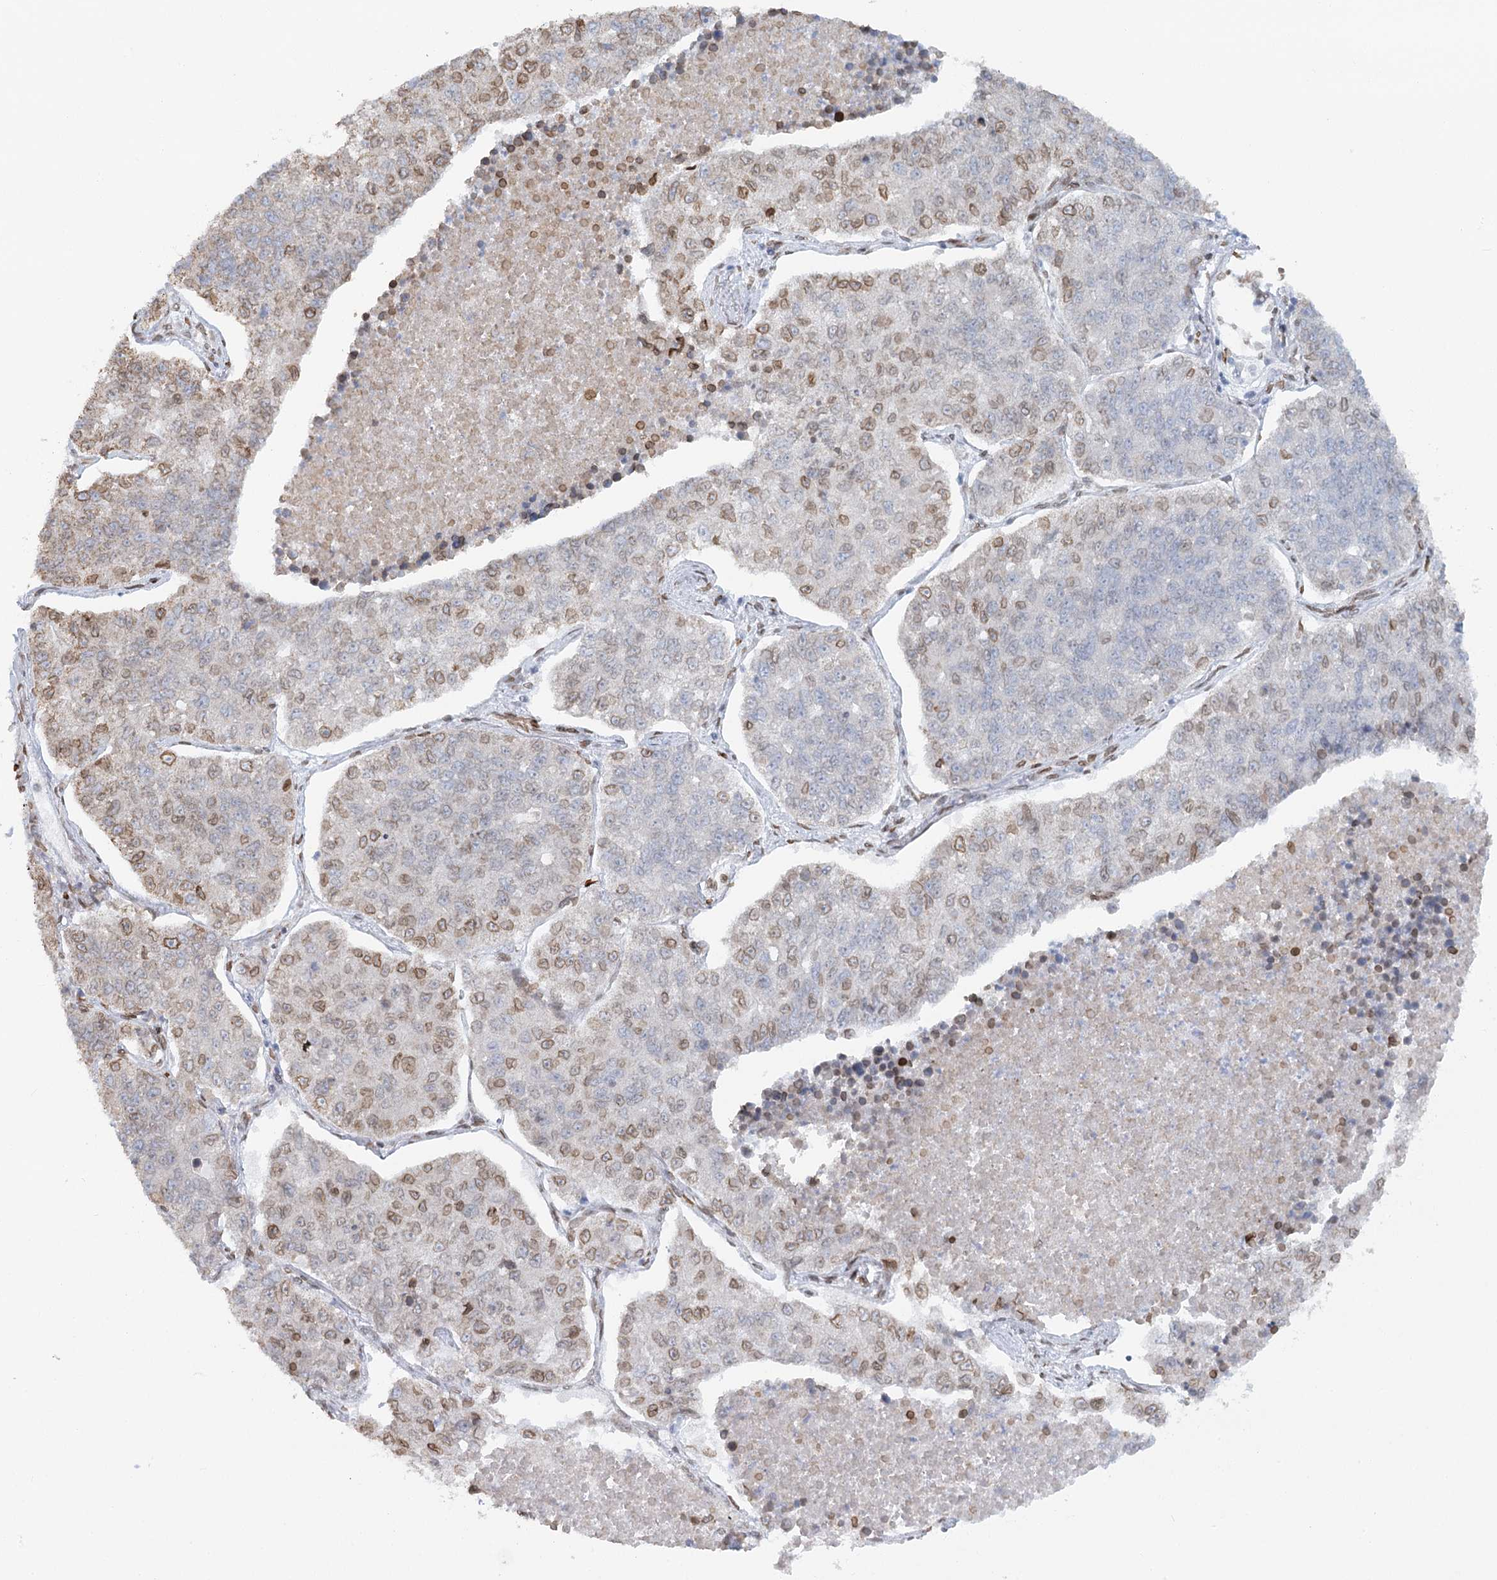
{"staining": {"intensity": "moderate", "quantity": "<25%", "location": "cytoplasmic/membranous,nuclear"}, "tissue": "lung cancer", "cell_type": "Tumor cells", "image_type": "cancer", "snomed": [{"axis": "morphology", "description": "Adenocarcinoma, NOS"}, {"axis": "topography", "description": "Lung"}], "caption": "Tumor cells exhibit low levels of moderate cytoplasmic/membranous and nuclear staining in about <25% of cells in adenocarcinoma (lung). Ihc stains the protein of interest in brown and the nuclei are stained blue.", "gene": "VWA5A", "patient": {"sex": "male", "age": 49}}